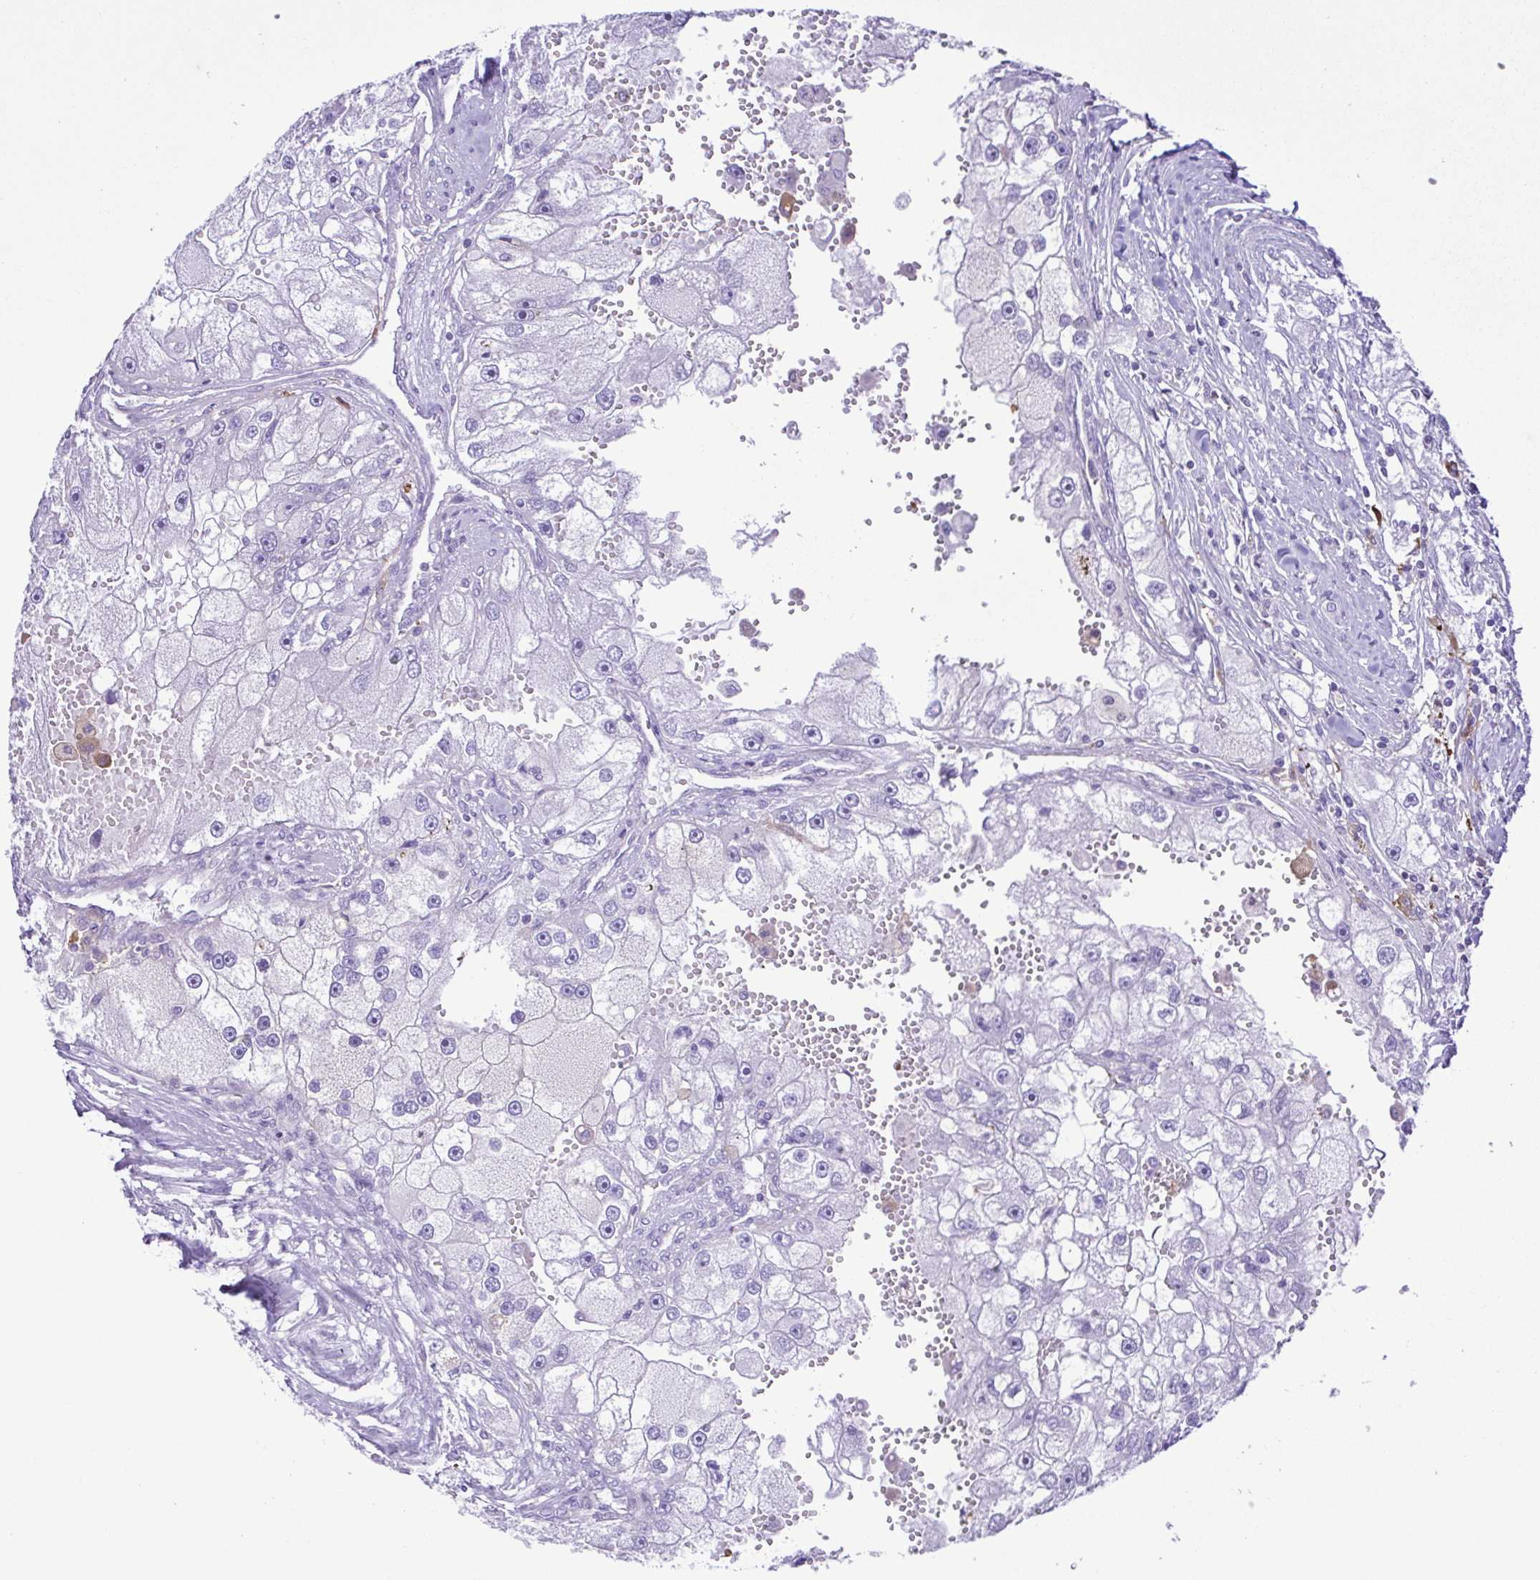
{"staining": {"intensity": "negative", "quantity": "none", "location": "none"}, "tissue": "renal cancer", "cell_type": "Tumor cells", "image_type": "cancer", "snomed": [{"axis": "morphology", "description": "Adenocarcinoma, NOS"}, {"axis": "topography", "description": "Kidney"}], "caption": "Immunohistochemical staining of renal cancer (adenocarcinoma) reveals no significant expression in tumor cells.", "gene": "CYP17A1", "patient": {"sex": "male", "age": 63}}